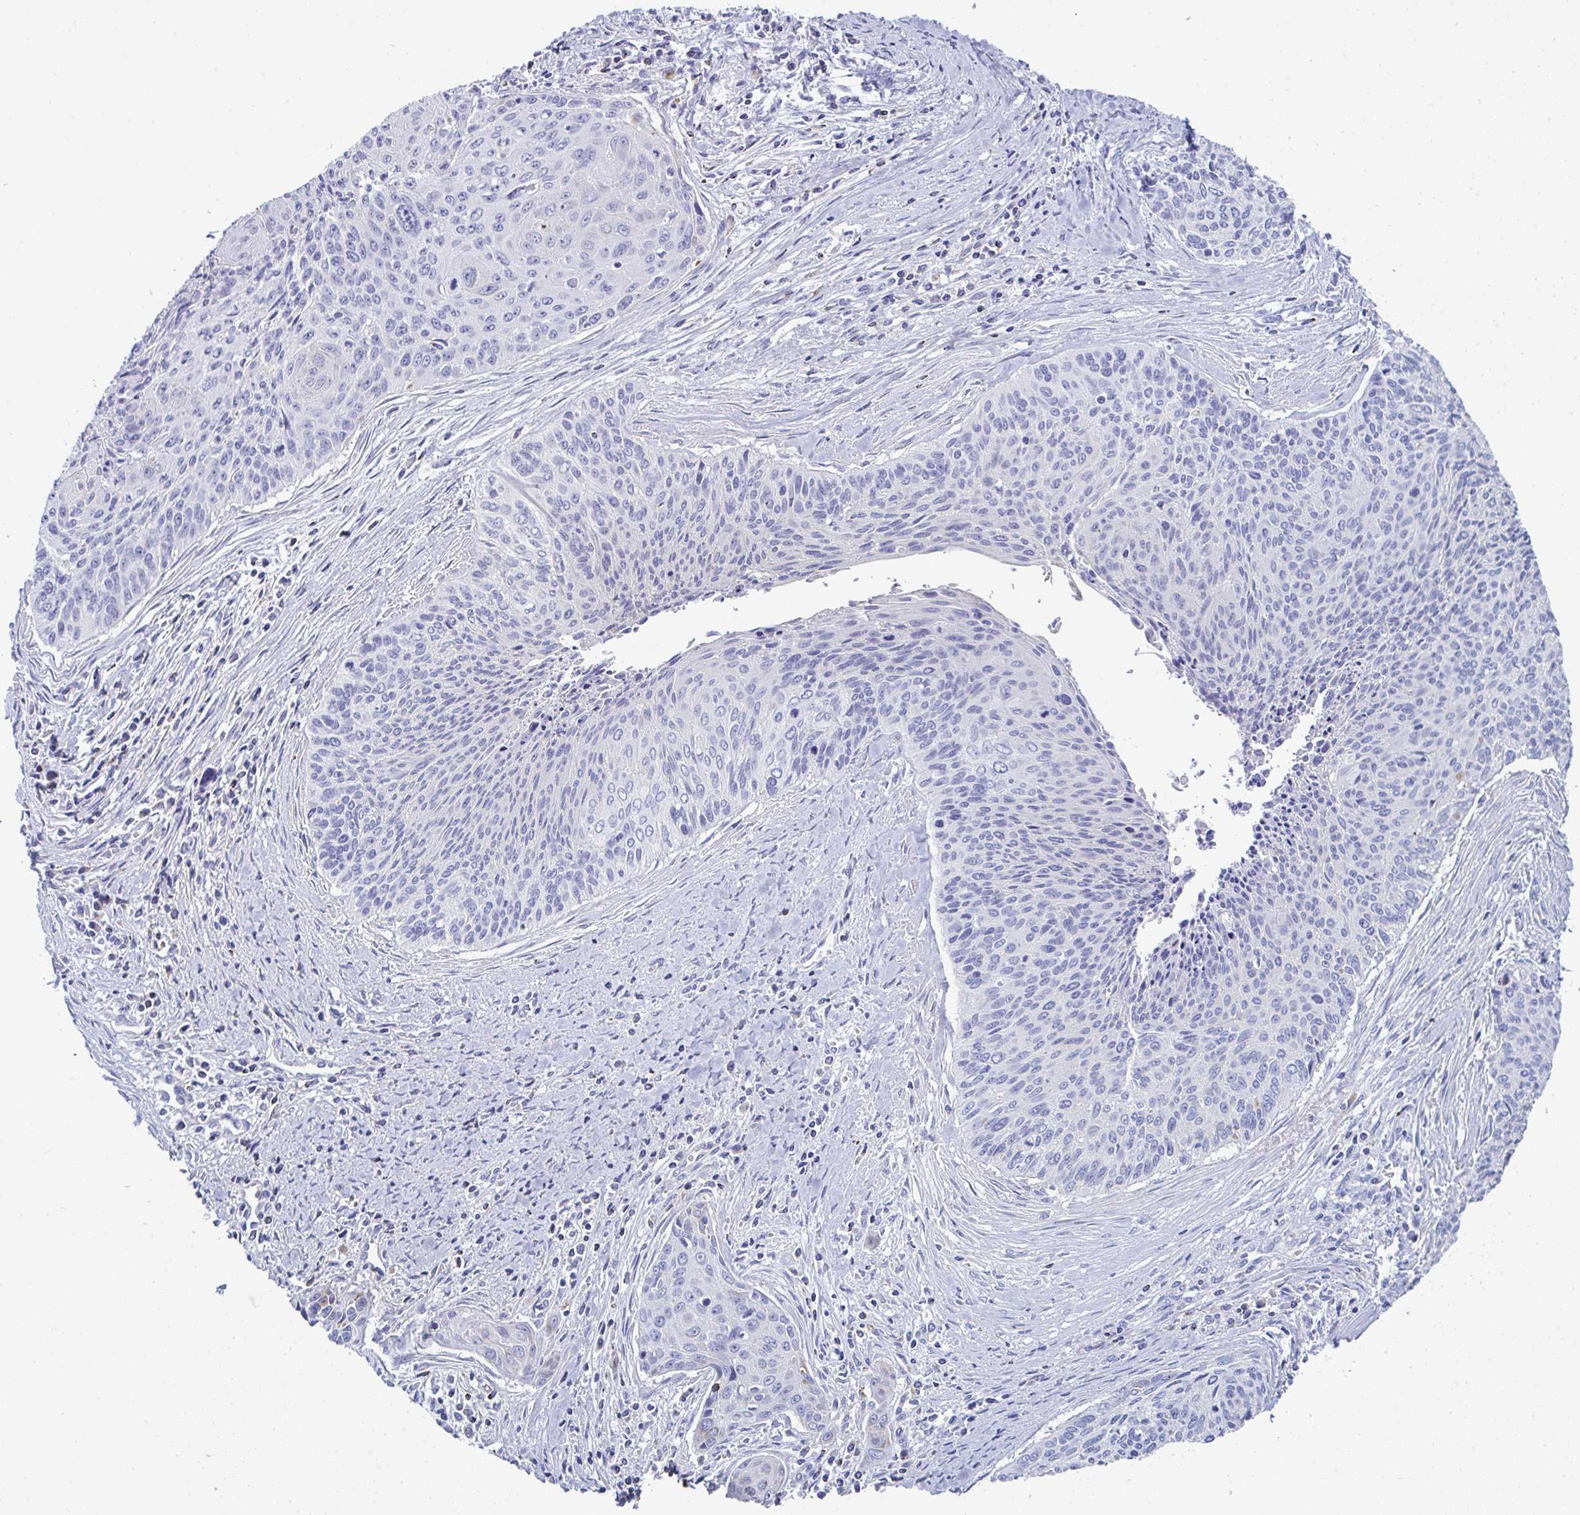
{"staining": {"intensity": "negative", "quantity": "none", "location": "none"}, "tissue": "cervical cancer", "cell_type": "Tumor cells", "image_type": "cancer", "snomed": [{"axis": "morphology", "description": "Squamous cell carcinoma, NOS"}, {"axis": "topography", "description": "Cervix"}], "caption": "Tumor cells show no significant protein positivity in cervical cancer (squamous cell carcinoma).", "gene": "MGAM2", "patient": {"sex": "female", "age": 55}}